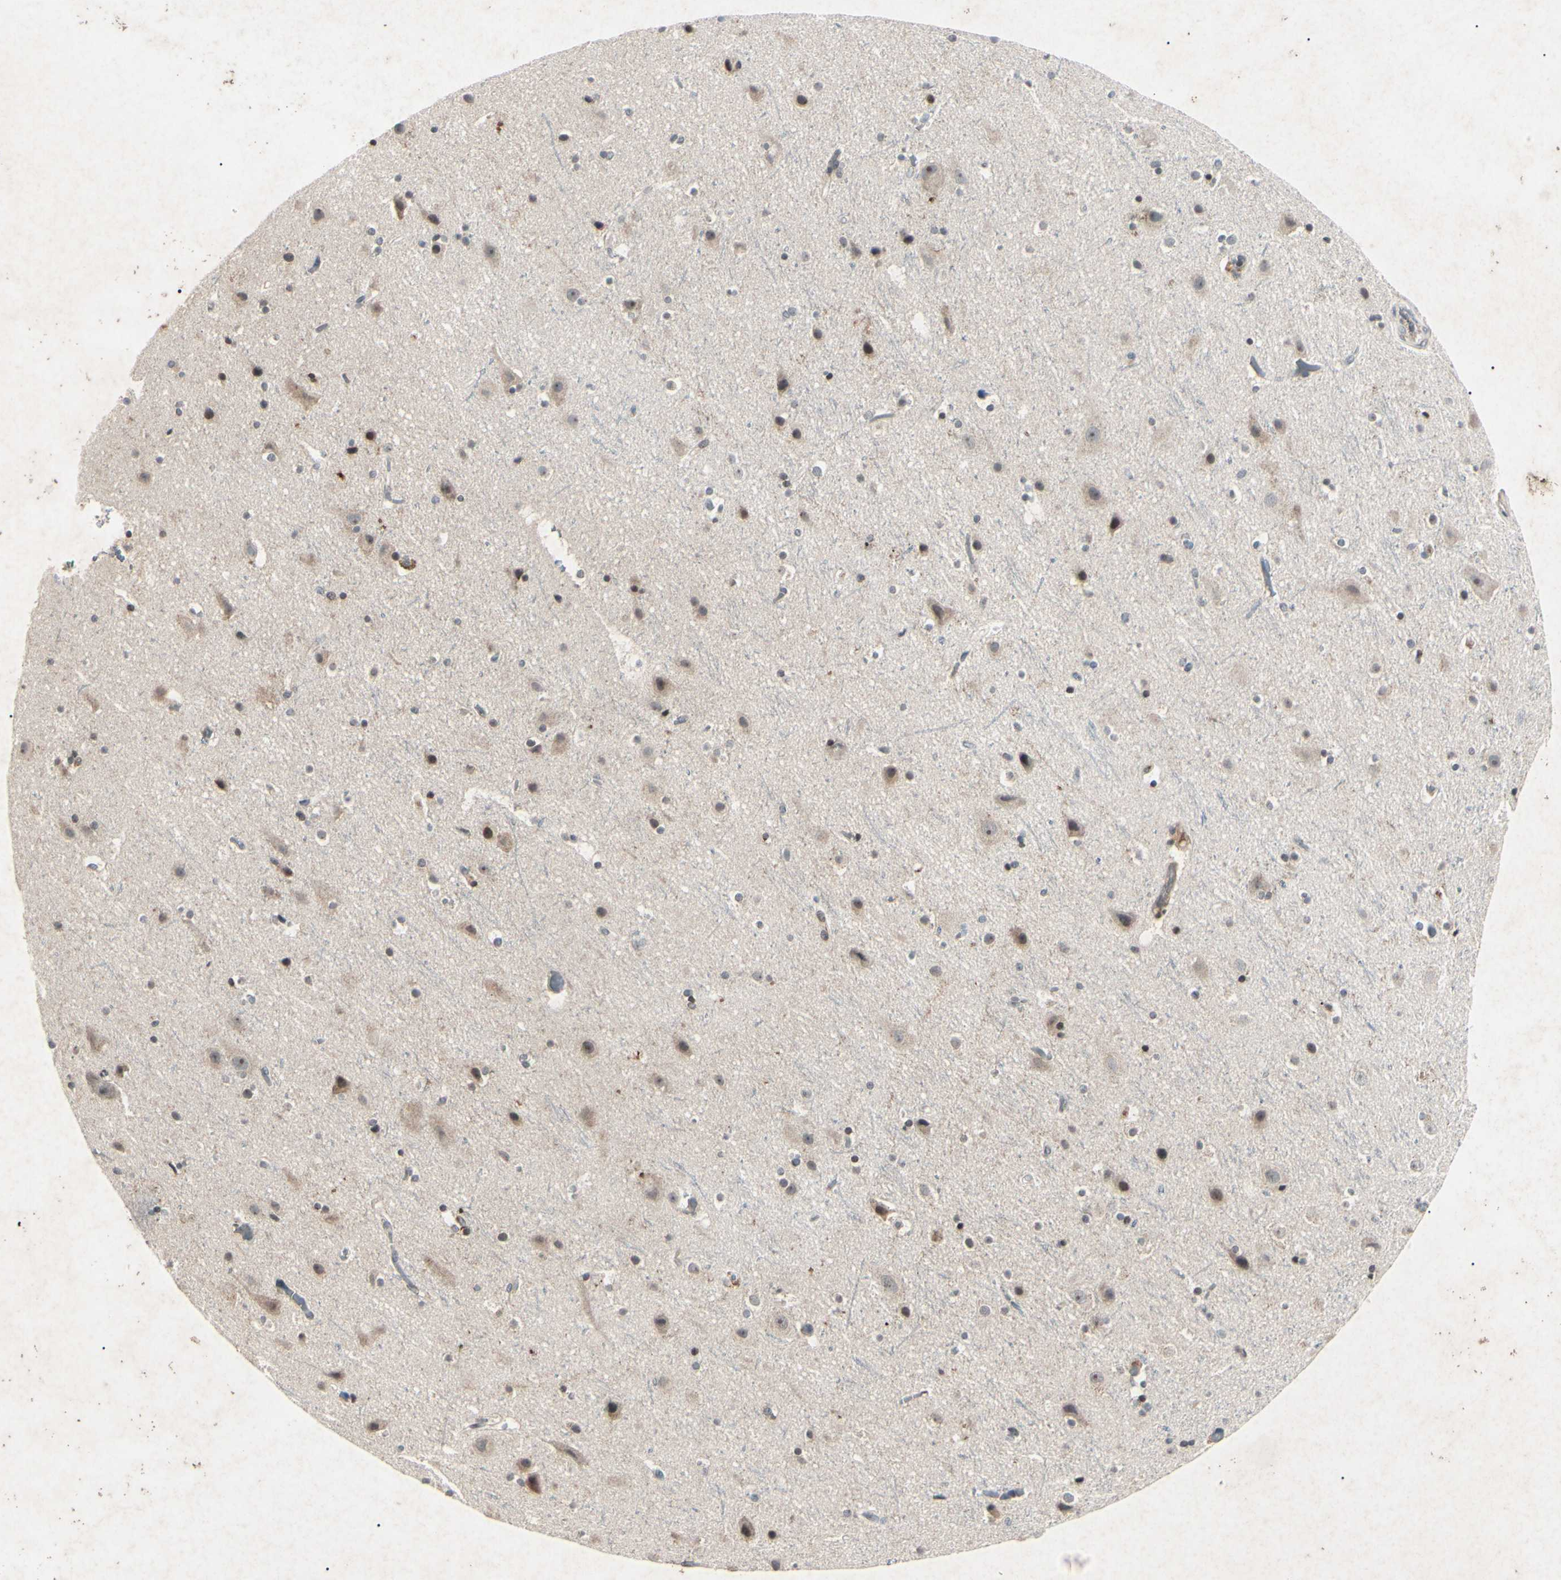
{"staining": {"intensity": "weak", "quantity": "25%-75%", "location": "cytoplasmic/membranous"}, "tissue": "cerebral cortex", "cell_type": "Endothelial cells", "image_type": "normal", "snomed": [{"axis": "morphology", "description": "Normal tissue, NOS"}, {"axis": "topography", "description": "Cerebral cortex"}], "caption": "Protein expression analysis of normal cerebral cortex exhibits weak cytoplasmic/membranous staining in about 25%-75% of endothelial cells. Nuclei are stained in blue.", "gene": "AEBP1", "patient": {"sex": "male", "age": 45}}